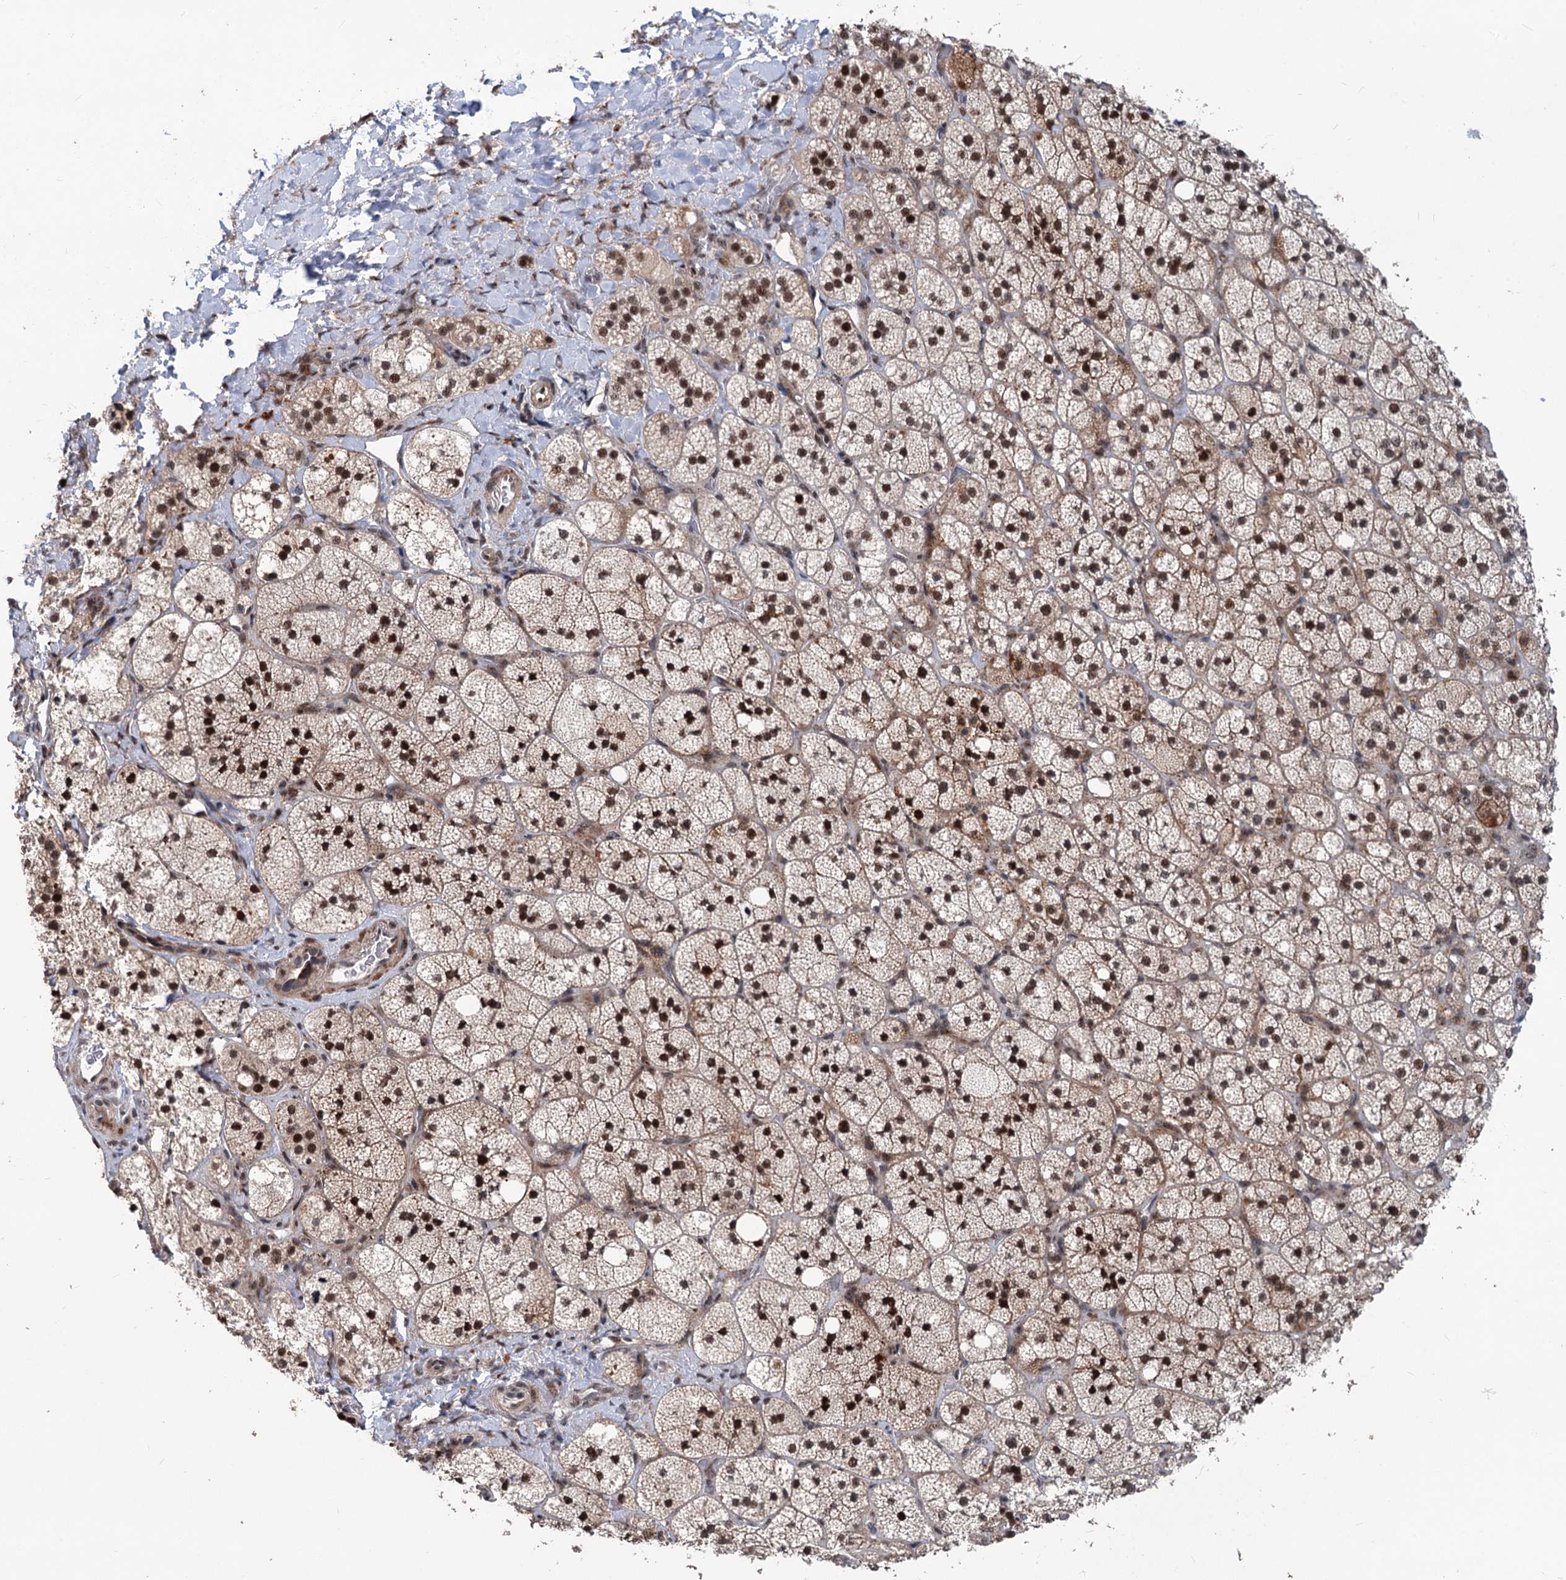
{"staining": {"intensity": "moderate", "quantity": "25%-75%", "location": "cytoplasmic/membranous,nuclear"}, "tissue": "adrenal gland", "cell_type": "Glandular cells", "image_type": "normal", "snomed": [{"axis": "morphology", "description": "Normal tissue, NOS"}, {"axis": "topography", "description": "Adrenal gland"}], "caption": "Immunohistochemical staining of benign human adrenal gland exhibits moderate cytoplasmic/membranous,nuclear protein staining in approximately 25%-75% of glandular cells. (IHC, brightfield microscopy, high magnification).", "gene": "PHF8", "patient": {"sex": "male", "age": 61}}